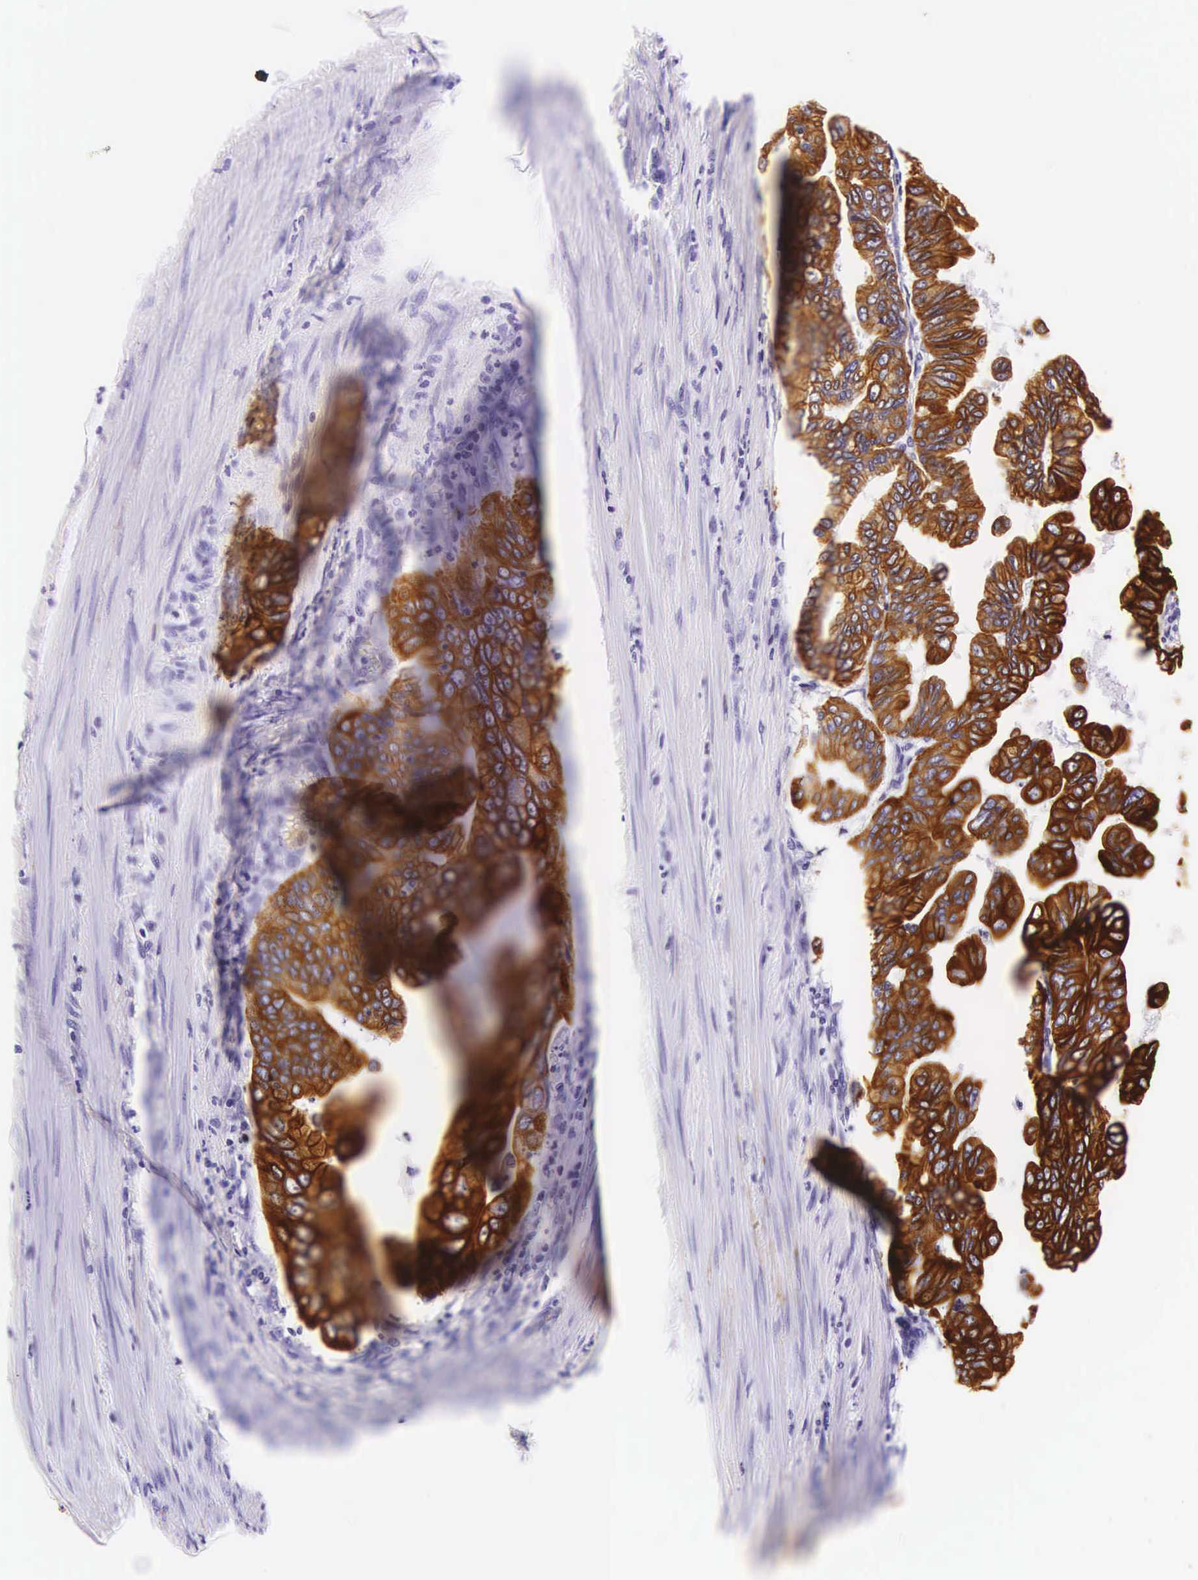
{"staining": {"intensity": "strong", "quantity": ">75%", "location": "cytoplasmic/membranous"}, "tissue": "stomach cancer", "cell_type": "Tumor cells", "image_type": "cancer", "snomed": [{"axis": "morphology", "description": "Adenocarcinoma, NOS"}, {"axis": "topography", "description": "Stomach, upper"}], "caption": "This micrograph exhibits stomach cancer (adenocarcinoma) stained with immunohistochemistry (IHC) to label a protein in brown. The cytoplasmic/membranous of tumor cells show strong positivity for the protein. Nuclei are counter-stained blue.", "gene": "KRT18", "patient": {"sex": "male", "age": 80}}